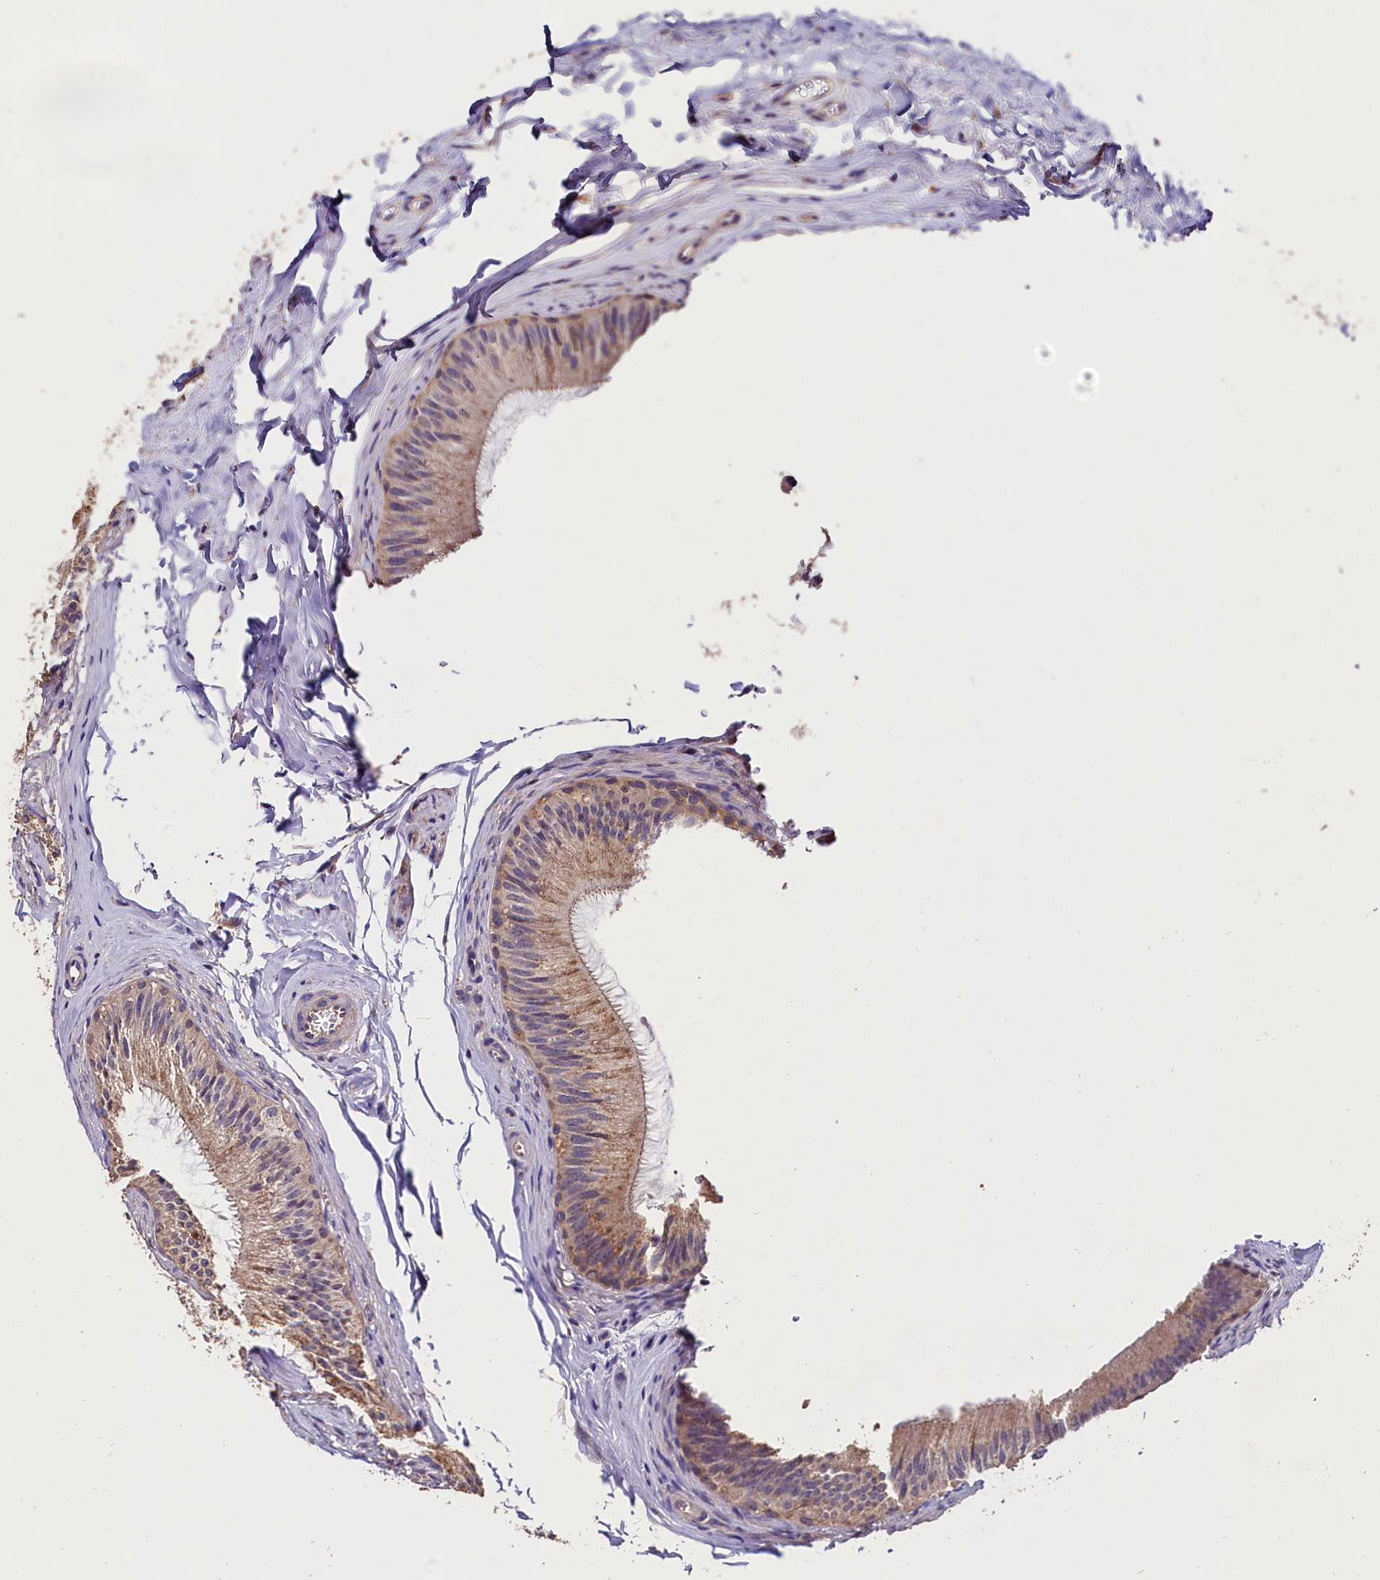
{"staining": {"intensity": "moderate", "quantity": "25%-75%", "location": "cytoplasmic/membranous"}, "tissue": "epididymis", "cell_type": "Glandular cells", "image_type": "normal", "snomed": [{"axis": "morphology", "description": "Normal tissue, NOS"}, {"axis": "topography", "description": "Epididymis"}], "caption": "Glandular cells exhibit medium levels of moderate cytoplasmic/membranous staining in about 25%-75% of cells in normal epididymis.", "gene": "OAS3", "patient": {"sex": "male", "age": 46}}